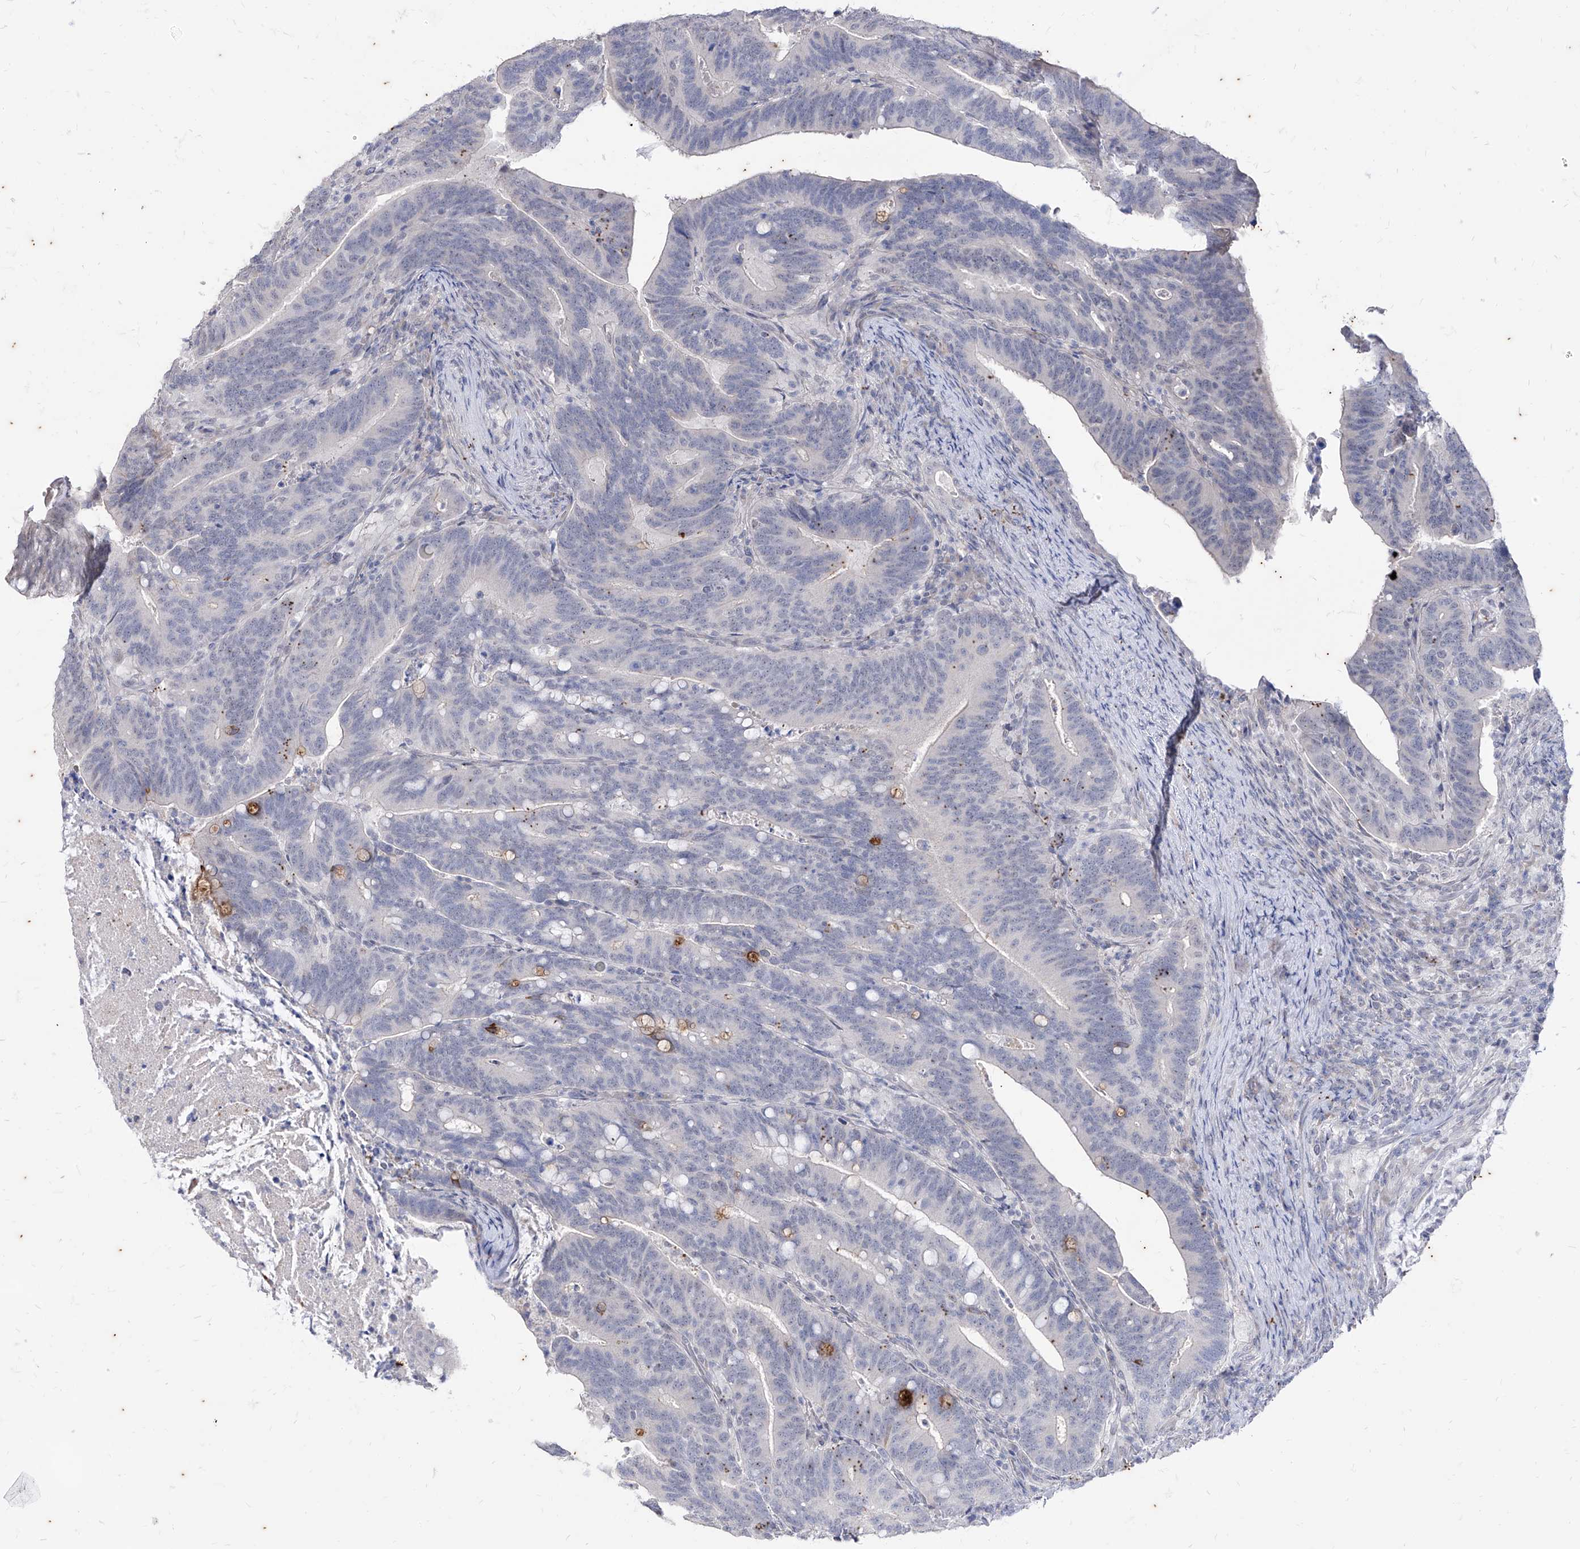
{"staining": {"intensity": "negative", "quantity": "none", "location": "none"}, "tissue": "colorectal cancer", "cell_type": "Tumor cells", "image_type": "cancer", "snomed": [{"axis": "morphology", "description": "Adenocarcinoma, NOS"}, {"axis": "topography", "description": "Colon"}], "caption": "This histopathology image is of colorectal cancer (adenocarcinoma) stained with immunohistochemistry to label a protein in brown with the nuclei are counter-stained blue. There is no expression in tumor cells. The staining was performed using DAB (3,3'-diaminobenzidine) to visualize the protein expression in brown, while the nuclei were stained in blue with hematoxylin (Magnification: 20x).", "gene": "PHF20L1", "patient": {"sex": "female", "age": 66}}